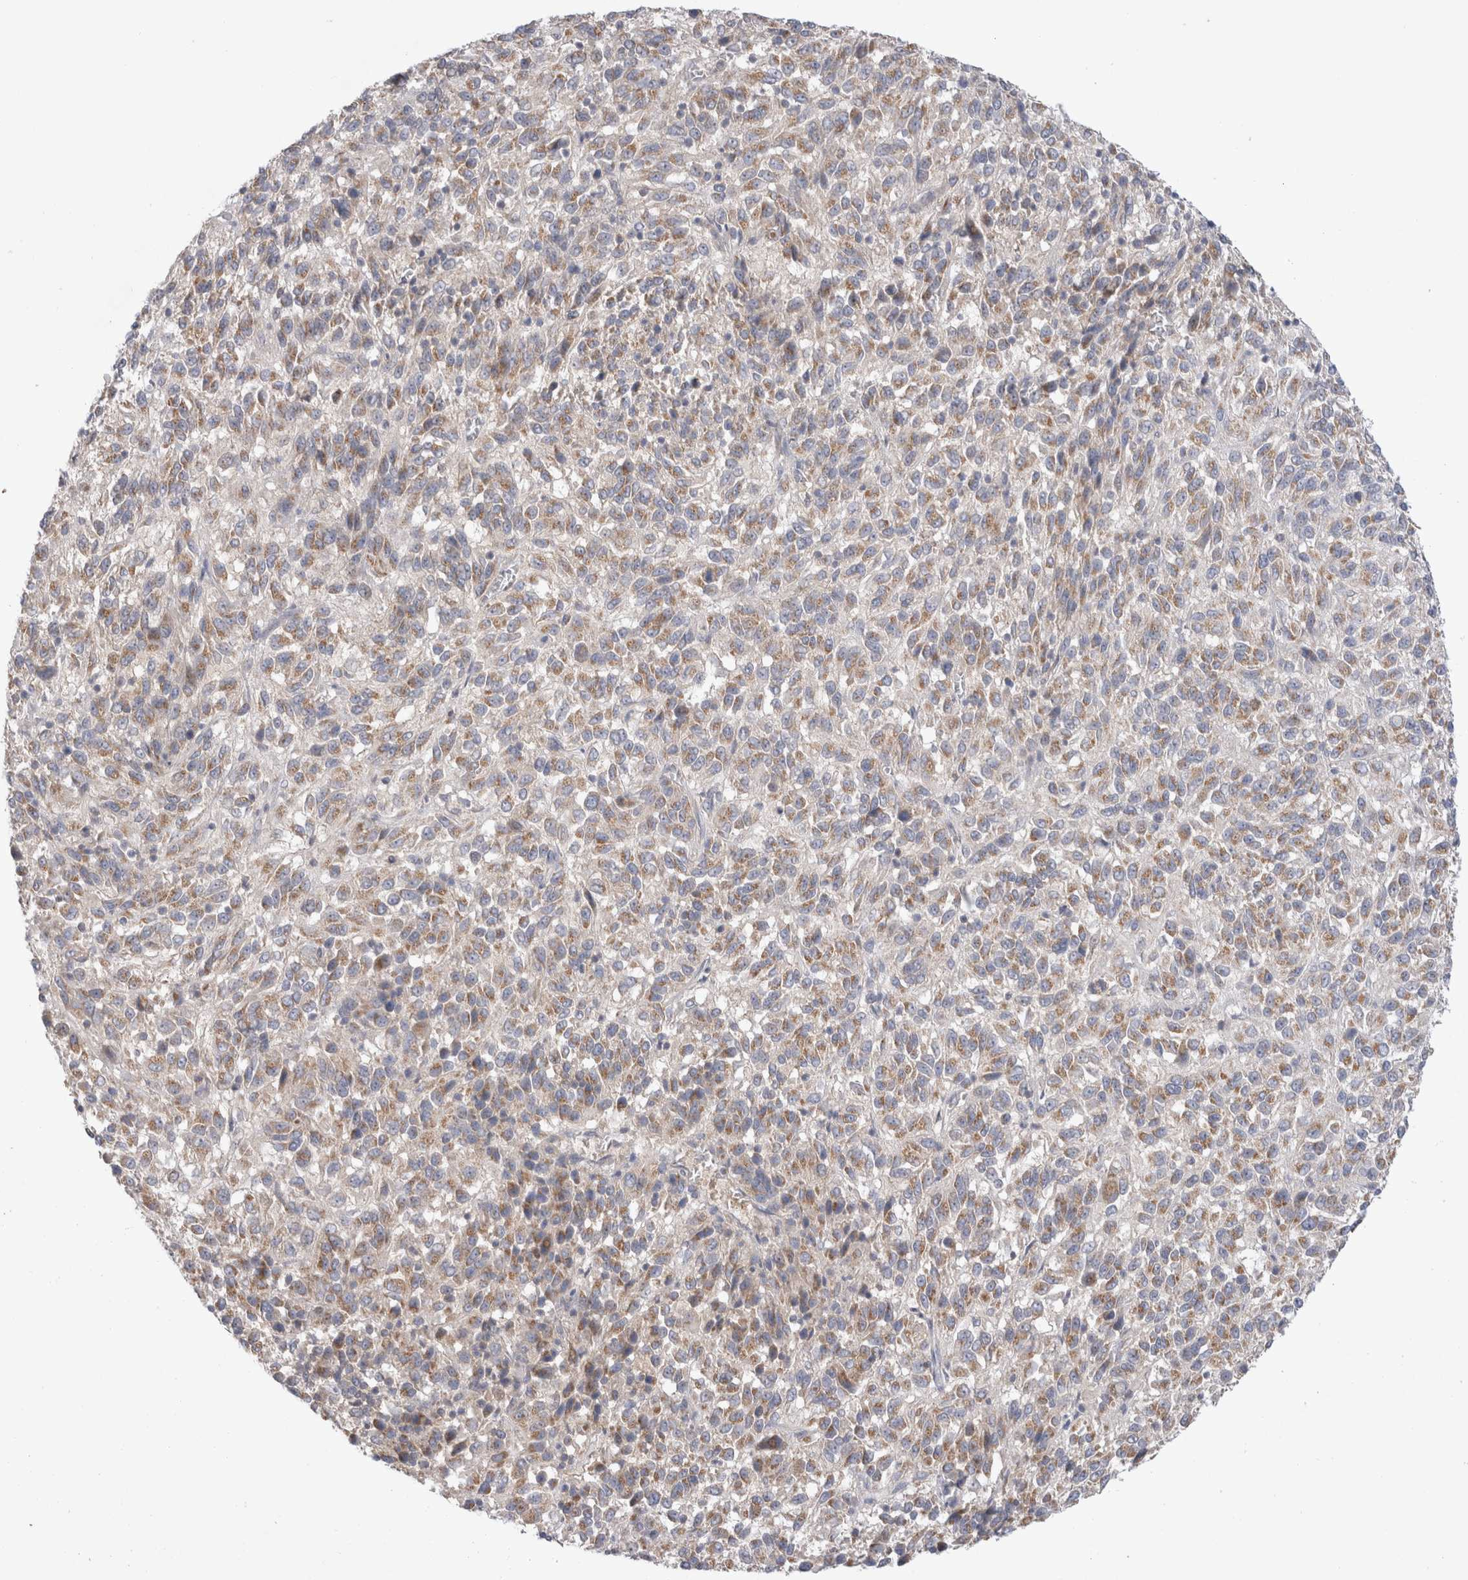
{"staining": {"intensity": "moderate", "quantity": "25%-75%", "location": "cytoplasmic/membranous"}, "tissue": "melanoma", "cell_type": "Tumor cells", "image_type": "cancer", "snomed": [{"axis": "morphology", "description": "Malignant melanoma, Metastatic site"}, {"axis": "topography", "description": "Lung"}], "caption": "Melanoma stained with a protein marker reveals moderate staining in tumor cells.", "gene": "IFT74", "patient": {"sex": "male", "age": 64}}